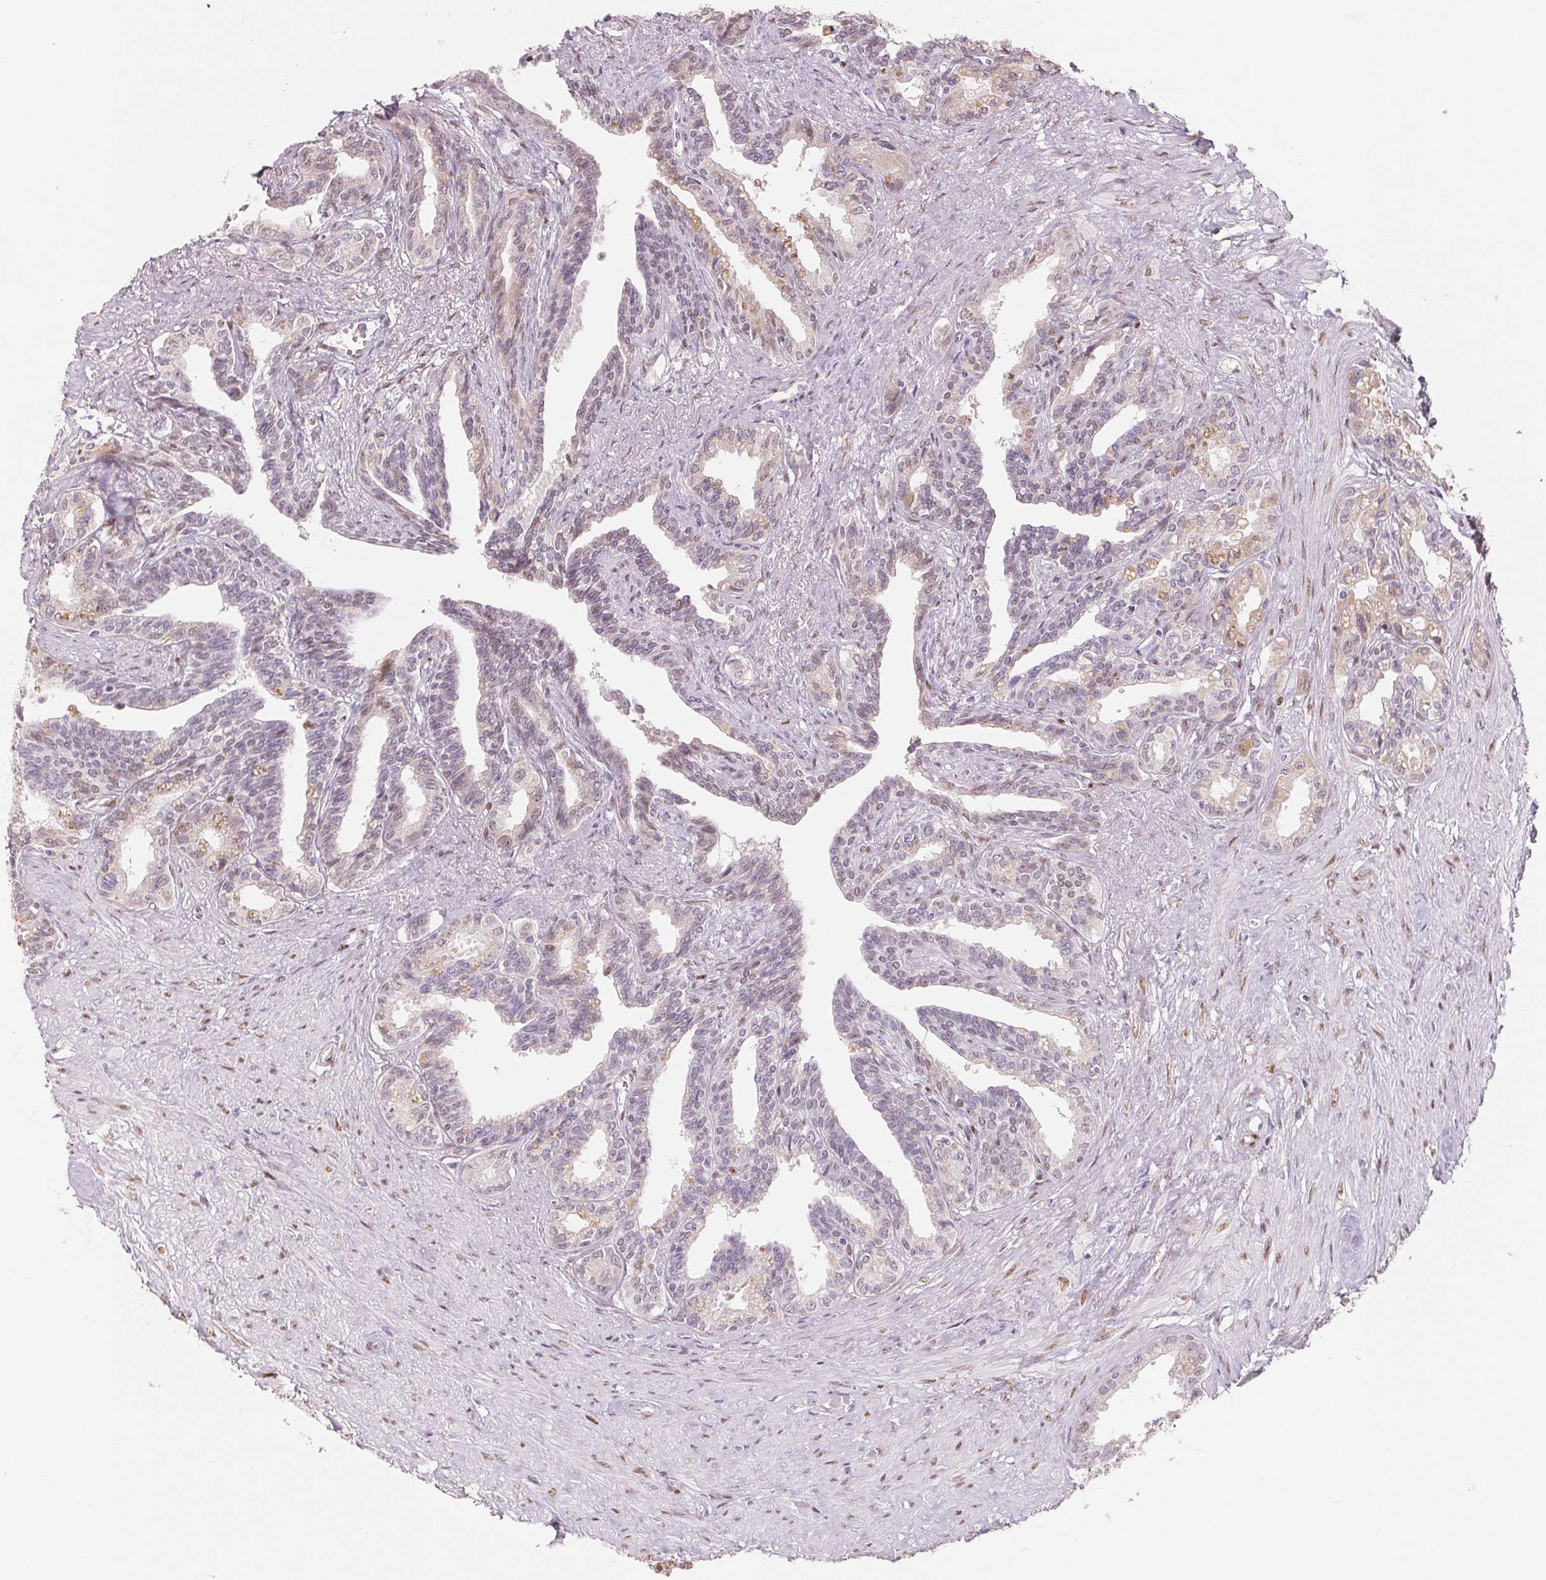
{"staining": {"intensity": "negative", "quantity": "none", "location": "none"}, "tissue": "seminal vesicle", "cell_type": "Glandular cells", "image_type": "normal", "snomed": [{"axis": "morphology", "description": "Normal tissue, NOS"}, {"axis": "morphology", "description": "Urothelial carcinoma, NOS"}, {"axis": "topography", "description": "Urinary bladder"}, {"axis": "topography", "description": "Seminal veicle"}], "caption": "Glandular cells show no significant protein expression in benign seminal vesicle. The staining is performed using DAB brown chromogen with nuclei counter-stained in using hematoxylin.", "gene": "SMARCD3", "patient": {"sex": "male", "age": 76}}